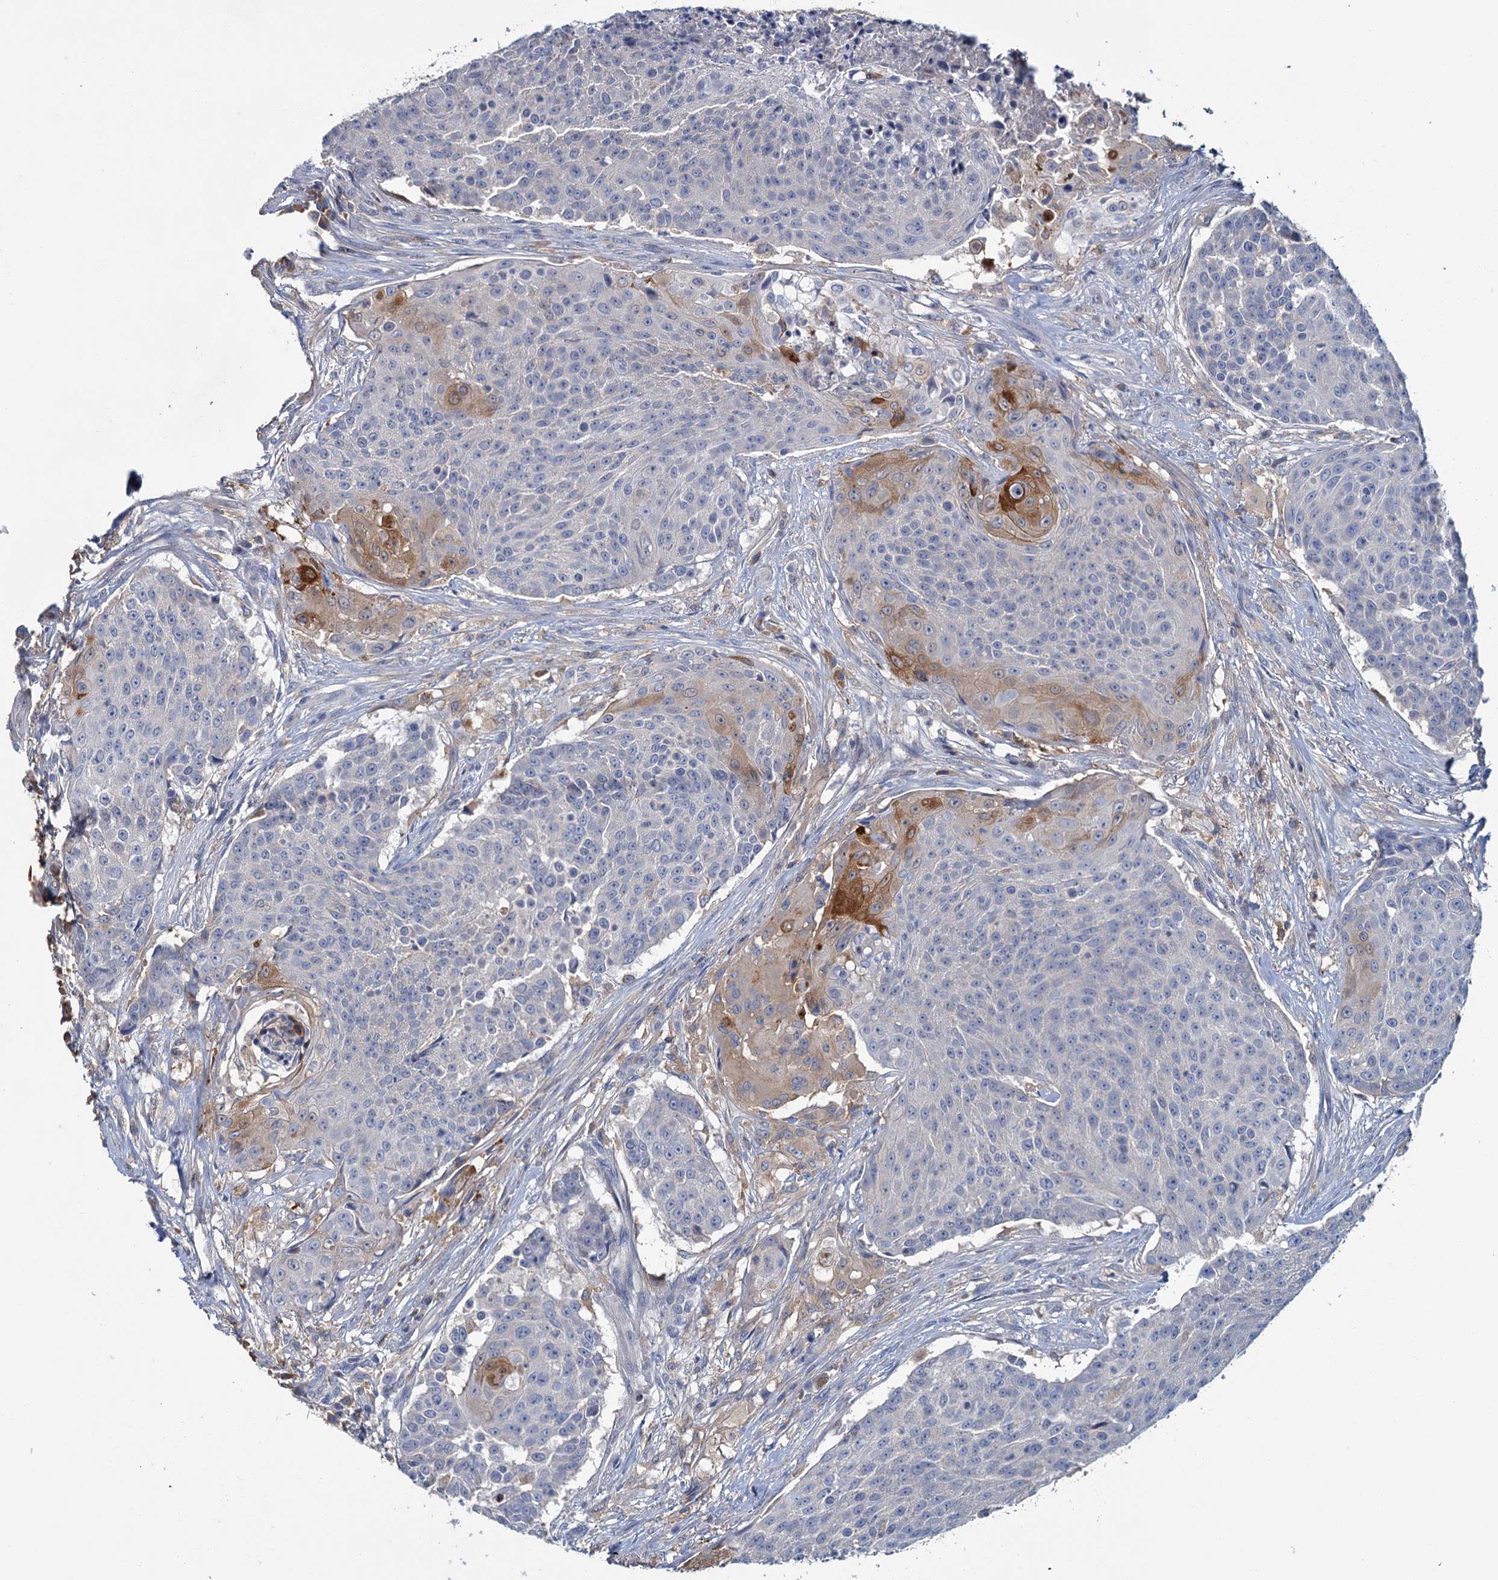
{"staining": {"intensity": "moderate", "quantity": "<25%", "location": "cytoplasmic/membranous"}, "tissue": "urothelial cancer", "cell_type": "Tumor cells", "image_type": "cancer", "snomed": [{"axis": "morphology", "description": "Urothelial carcinoma, High grade"}, {"axis": "topography", "description": "Urinary bladder"}], "caption": "Urothelial cancer stained with DAB (3,3'-diaminobenzidine) immunohistochemistry reveals low levels of moderate cytoplasmic/membranous positivity in approximately <25% of tumor cells.", "gene": "FGFR2", "patient": {"sex": "female", "age": 63}}